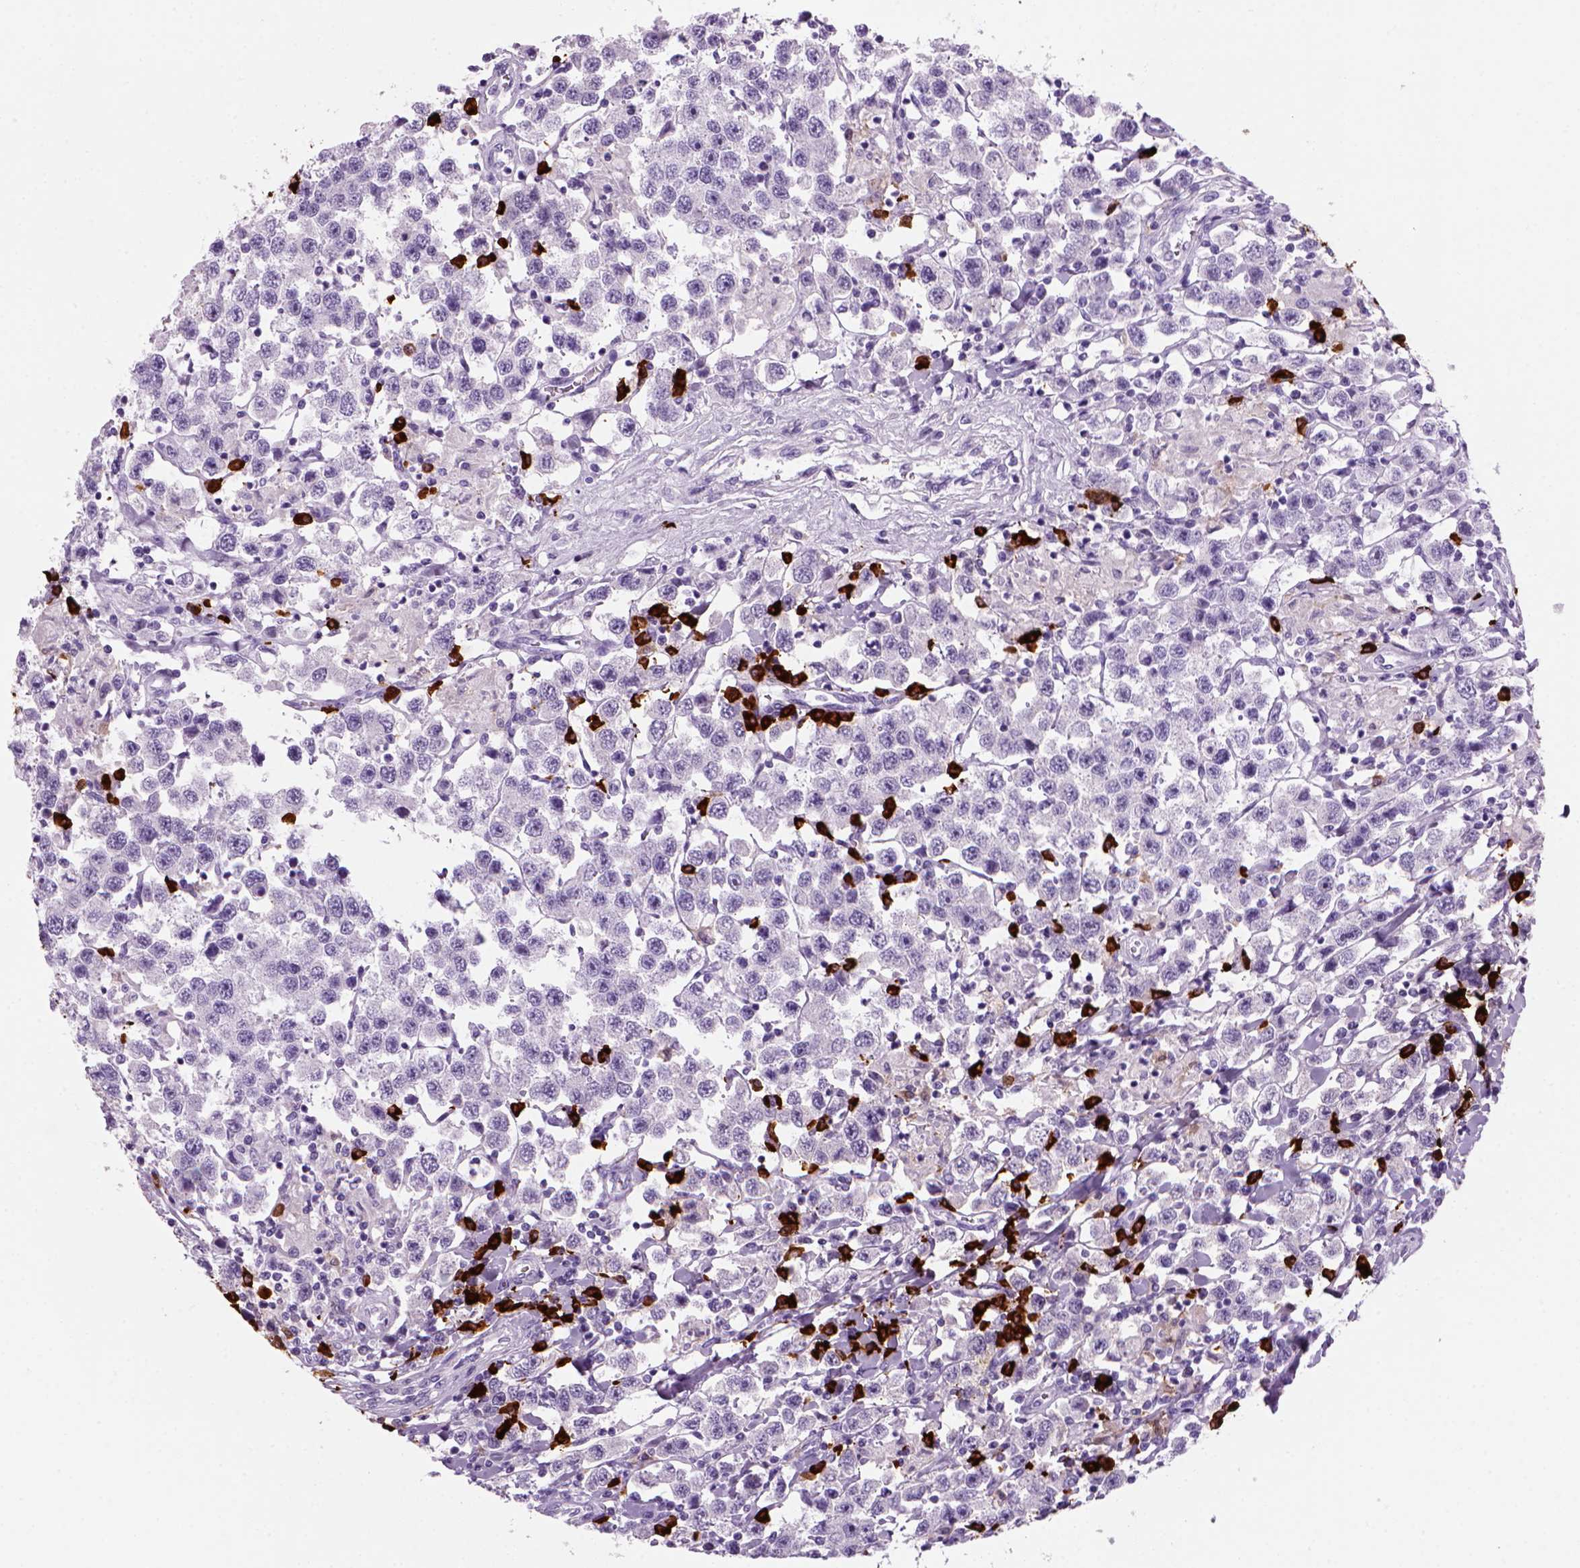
{"staining": {"intensity": "negative", "quantity": "none", "location": "none"}, "tissue": "testis cancer", "cell_type": "Tumor cells", "image_type": "cancer", "snomed": [{"axis": "morphology", "description": "Seminoma, NOS"}, {"axis": "topography", "description": "Testis"}], "caption": "IHC of testis cancer (seminoma) demonstrates no staining in tumor cells.", "gene": "MZB1", "patient": {"sex": "male", "age": 45}}